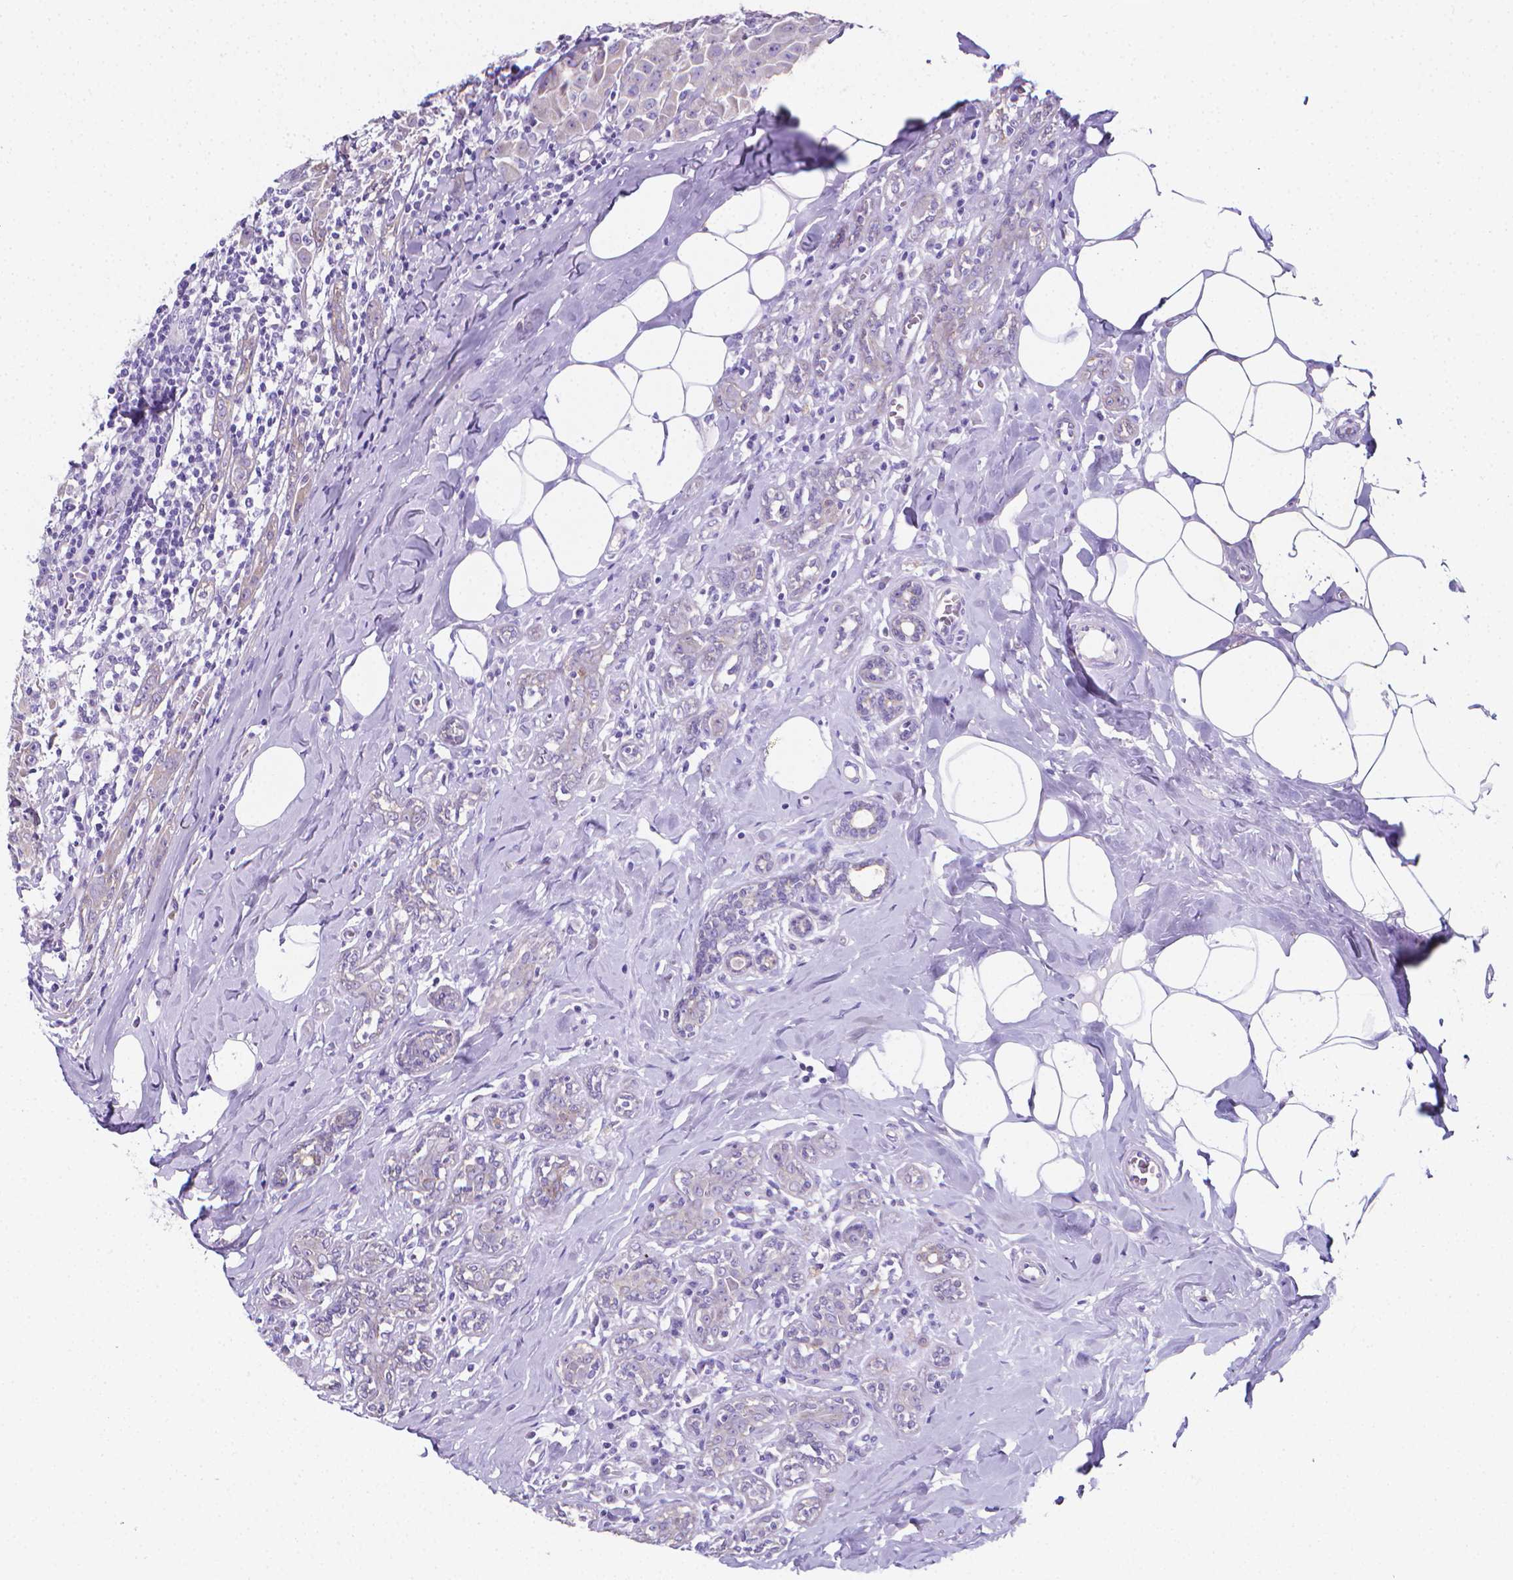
{"staining": {"intensity": "negative", "quantity": "none", "location": "none"}, "tissue": "breast cancer", "cell_type": "Tumor cells", "image_type": "cancer", "snomed": [{"axis": "morphology", "description": "Normal tissue, NOS"}, {"axis": "morphology", "description": "Duct carcinoma"}, {"axis": "topography", "description": "Breast"}], "caption": "Histopathology image shows no protein expression in tumor cells of breast cancer tissue.", "gene": "LRRC73", "patient": {"sex": "female", "age": 43}}